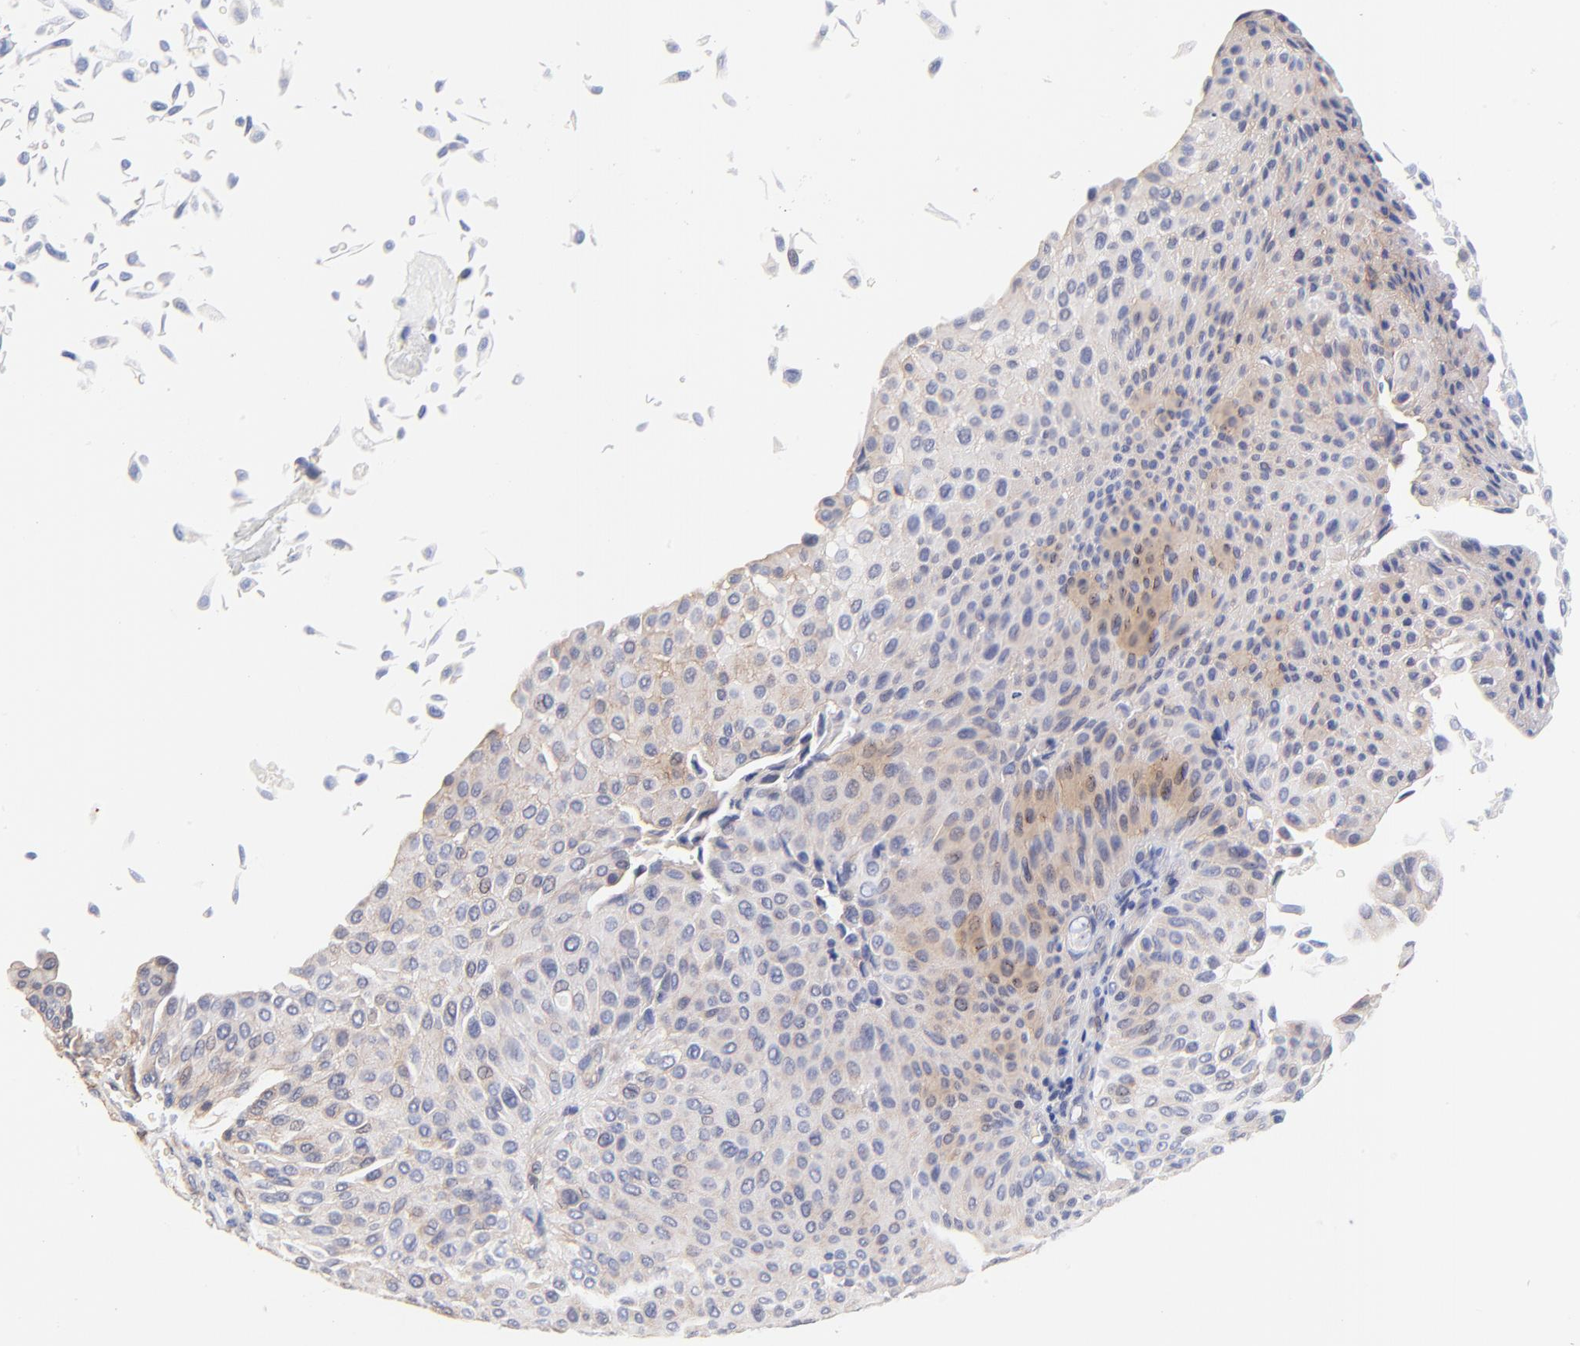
{"staining": {"intensity": "weak", "quantity": "25%-75%", "location": "cytoplasmic/membranous"}, "tissue": "urothelial cancer", "cell_type": "Tumor cells", "image_type": "cancer", "snomed": [{"axis": "morphology", "description": "Urothelial carcinoma, Low grade"}, {"axis": "topography", "description": "Urinary bladder"}], "caption": "Immunohistochemical staining of human urothelial cancer exhibits weak cytoplasmic/membranous protein staining in approximately 25%-75% of tumor cells.", "gene": "PTK7", "patient": {"sex": "male", "age": 64}}